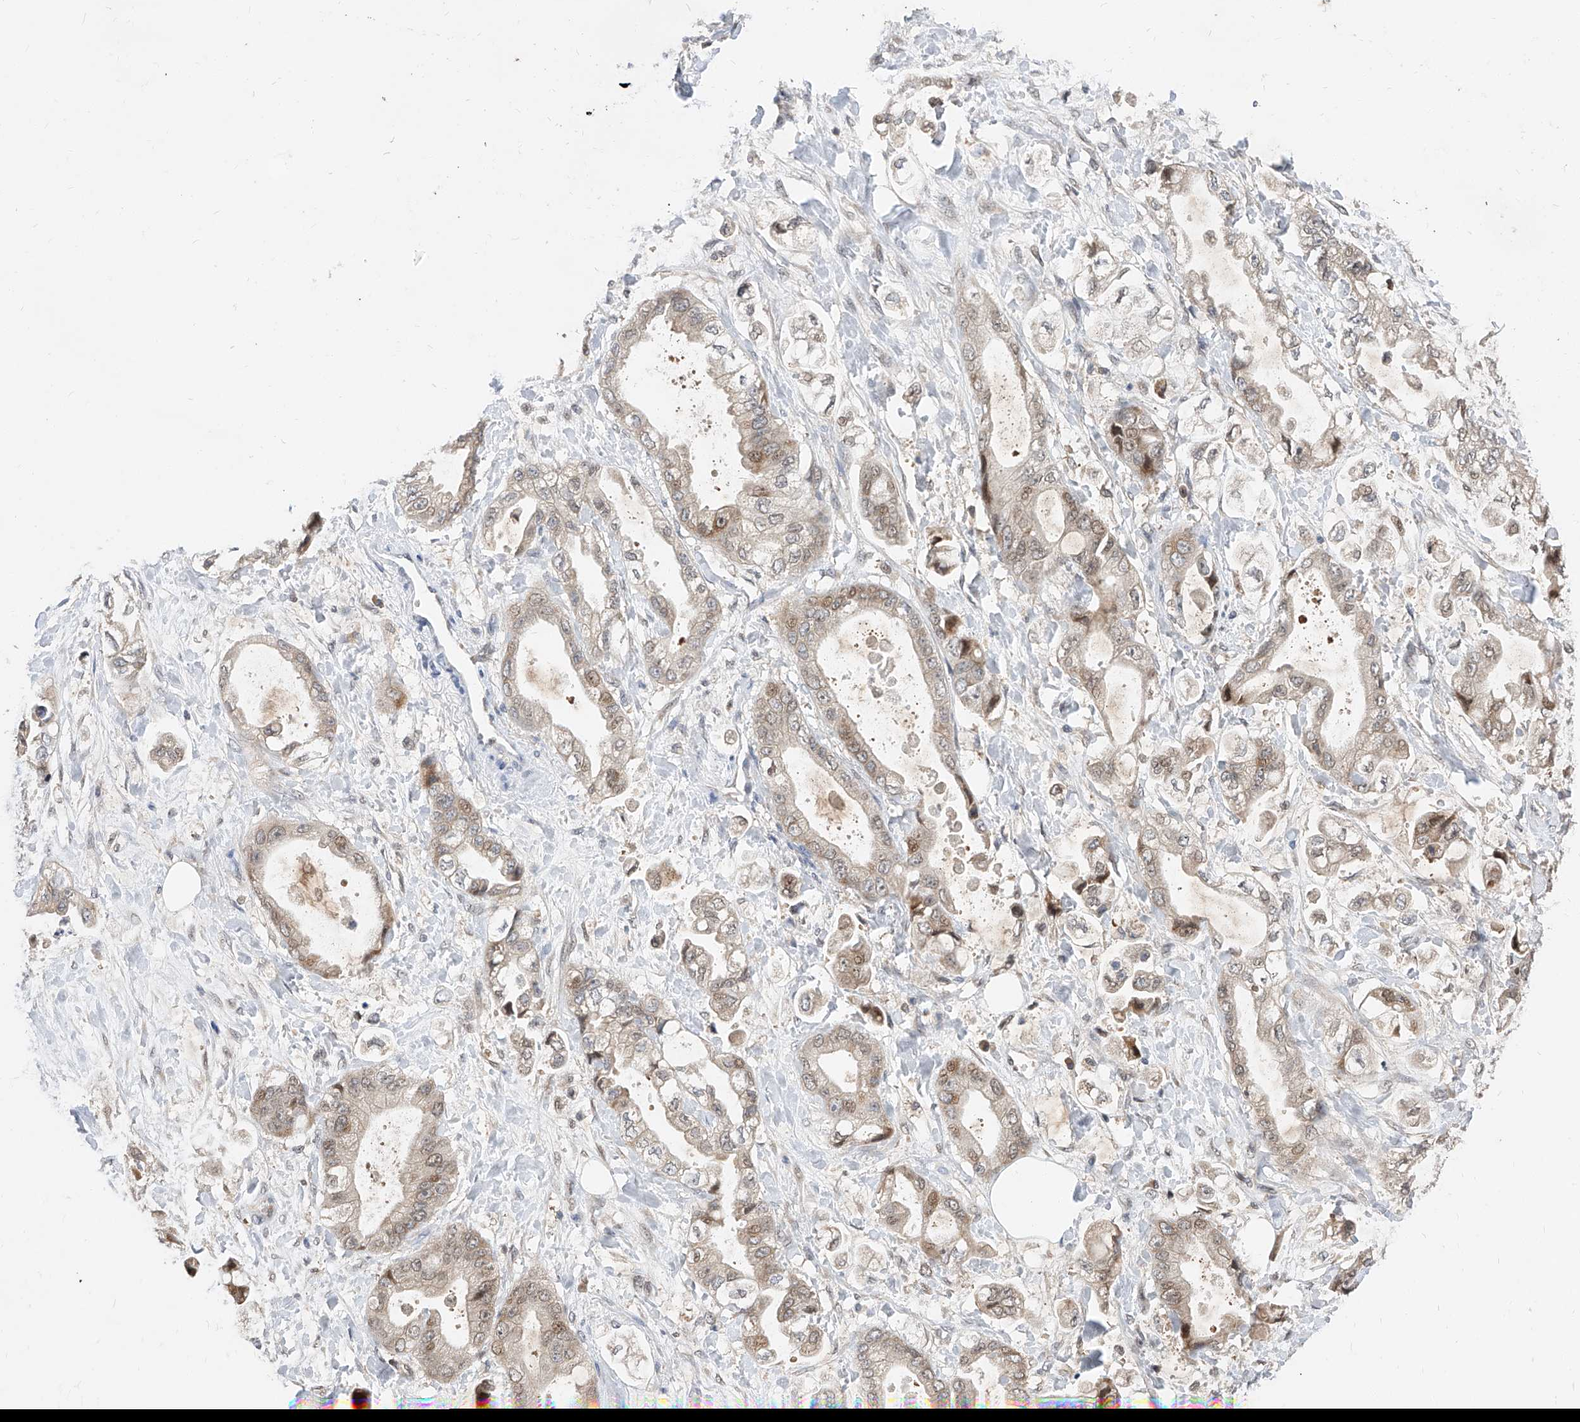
{"staining": {"intensity": "weak", "quantity": "25%-75%", "location": "cytoplasmic/membranous,nuclear"}, "tissue": "stomach cancer", "cell_type": "Tumor cells", "image_type": "cancer", "snomed": [{"axis": "morphology", "description": "Adenocarcinoma, NOS"}, {"axis": "topography", "description": "Stomach"}], "caption": "A low amount of weak cytoplasmic/membranous and nuclear staining is present in approximately 25%-75% of tumor cells in adenocarcinoma (stomach) tissue.", "gene": "DIRAS3", "patient": {"sex": "male", "age": 62}}